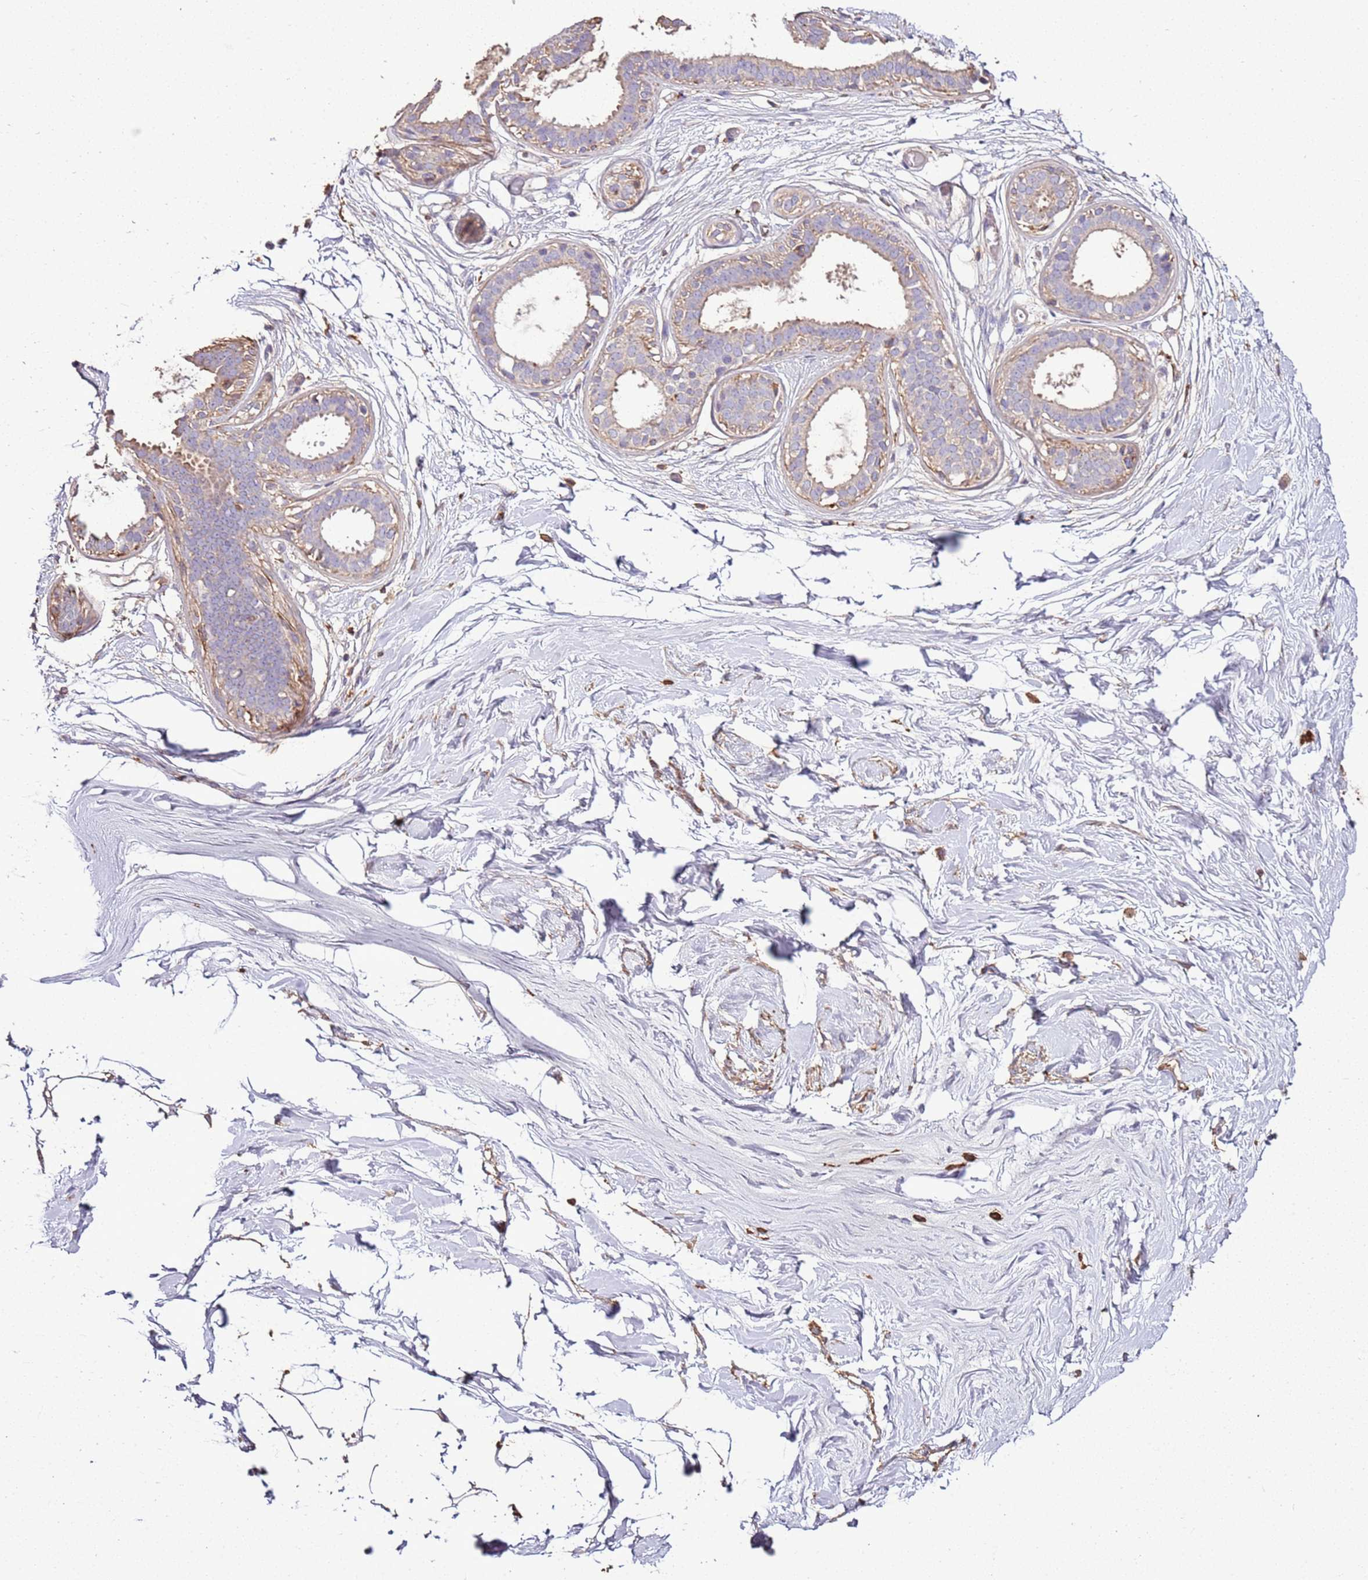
{"staining": {"intensity": "weak", "quantity": ">75%", "location": "cytoplasmic/membranous"}, "tissue": "breast", "cell_type": "Adipocytes", "image_type": "normal", "snomed": [{"axis": "morphology", "description": "Normal tissue, NOS"}, {"axis": "topography", "description": "Breast"}], "caption": "Immunohistochemistry (IHC) histopathology image of normal breast: breast stained using immunohistochemistry displays low levels of weak protein expression localized specifically in the cytoplasmic/membranous of adipocytes, appearing as a cytoplasmic/membranous brown color.", "gene": "ARL10", "patient": {"sex": "female", "age": 45}}